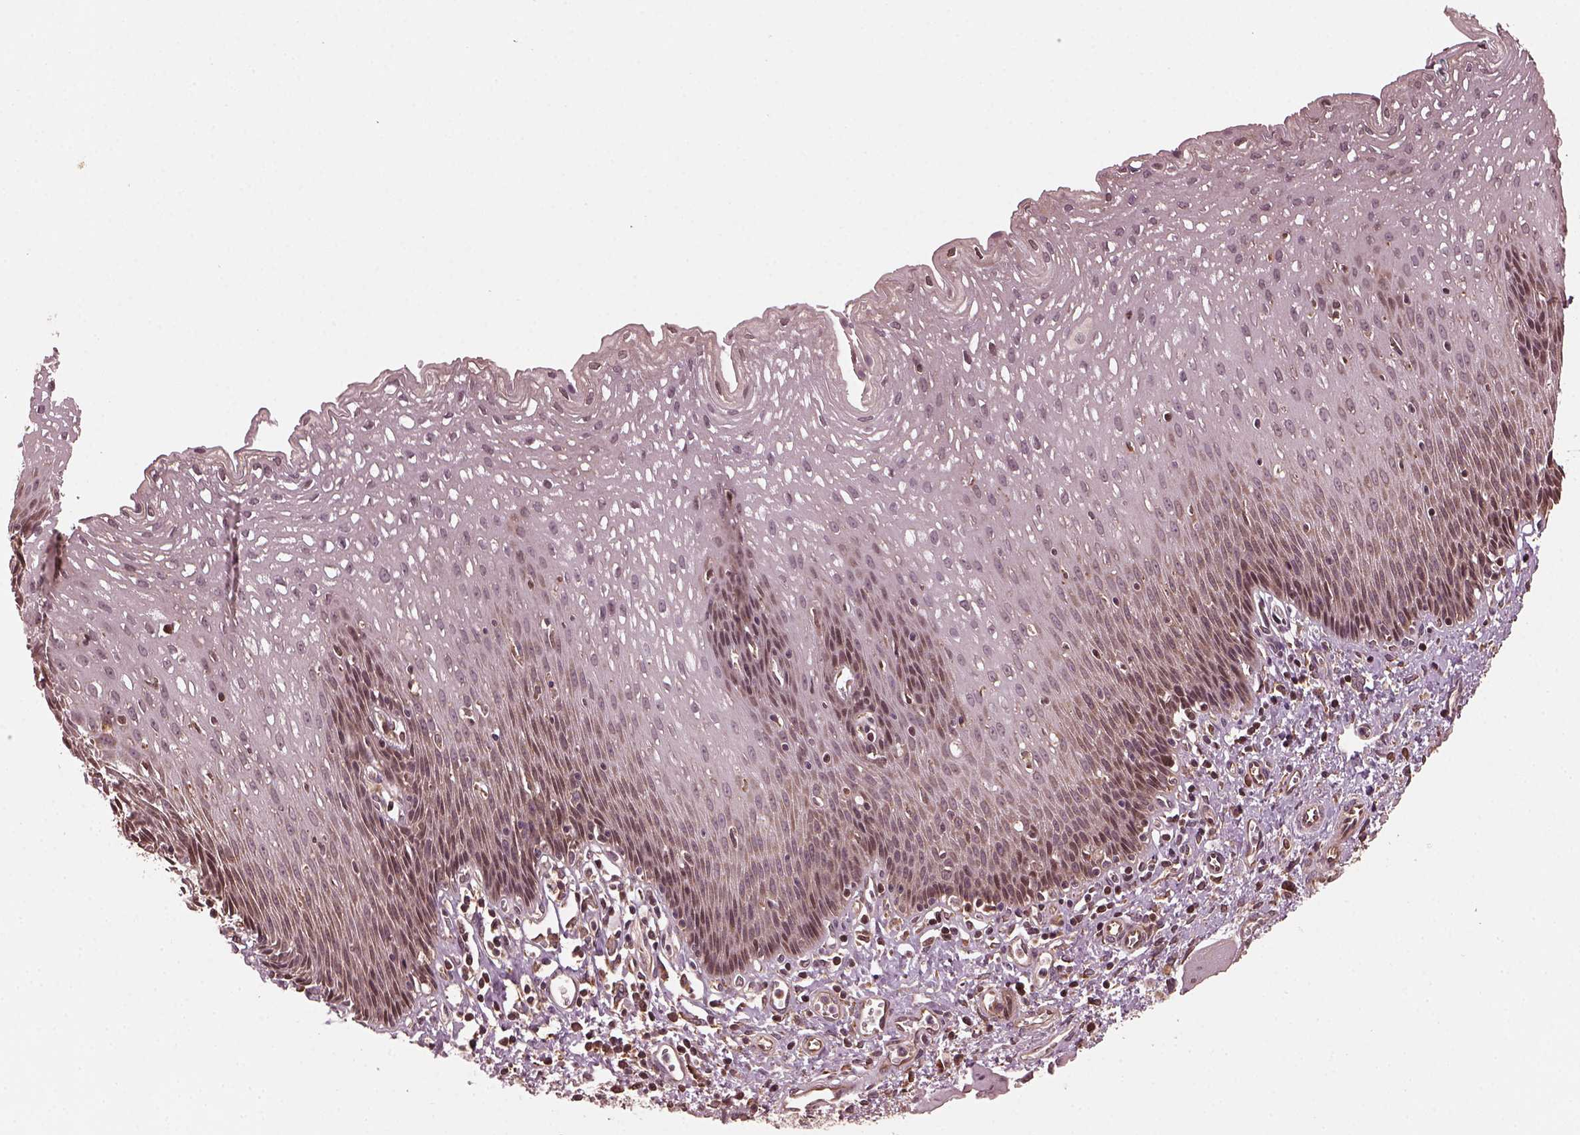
{"staining": {"intensity": "weak", "quantity": "25%-75%", "location": "cytoplasmic/membranous"}, "tissue": "esophagus", "cell_type": "Squamous epithelial cells", "image_type": "normal", "snomed": [{"axis": "morphology", "description": "Normal tissue, NOS"}, {"axis": "topography", "description": "Esophagus"}], "caption": "Protein staining demonstrates weak cytoplasmic/membranous positivity in about 25%-75% of squamous epithelial cells in normal esophagus.", "gene": "ZNF292", "patient": {"sex": "female", "age": 64}}